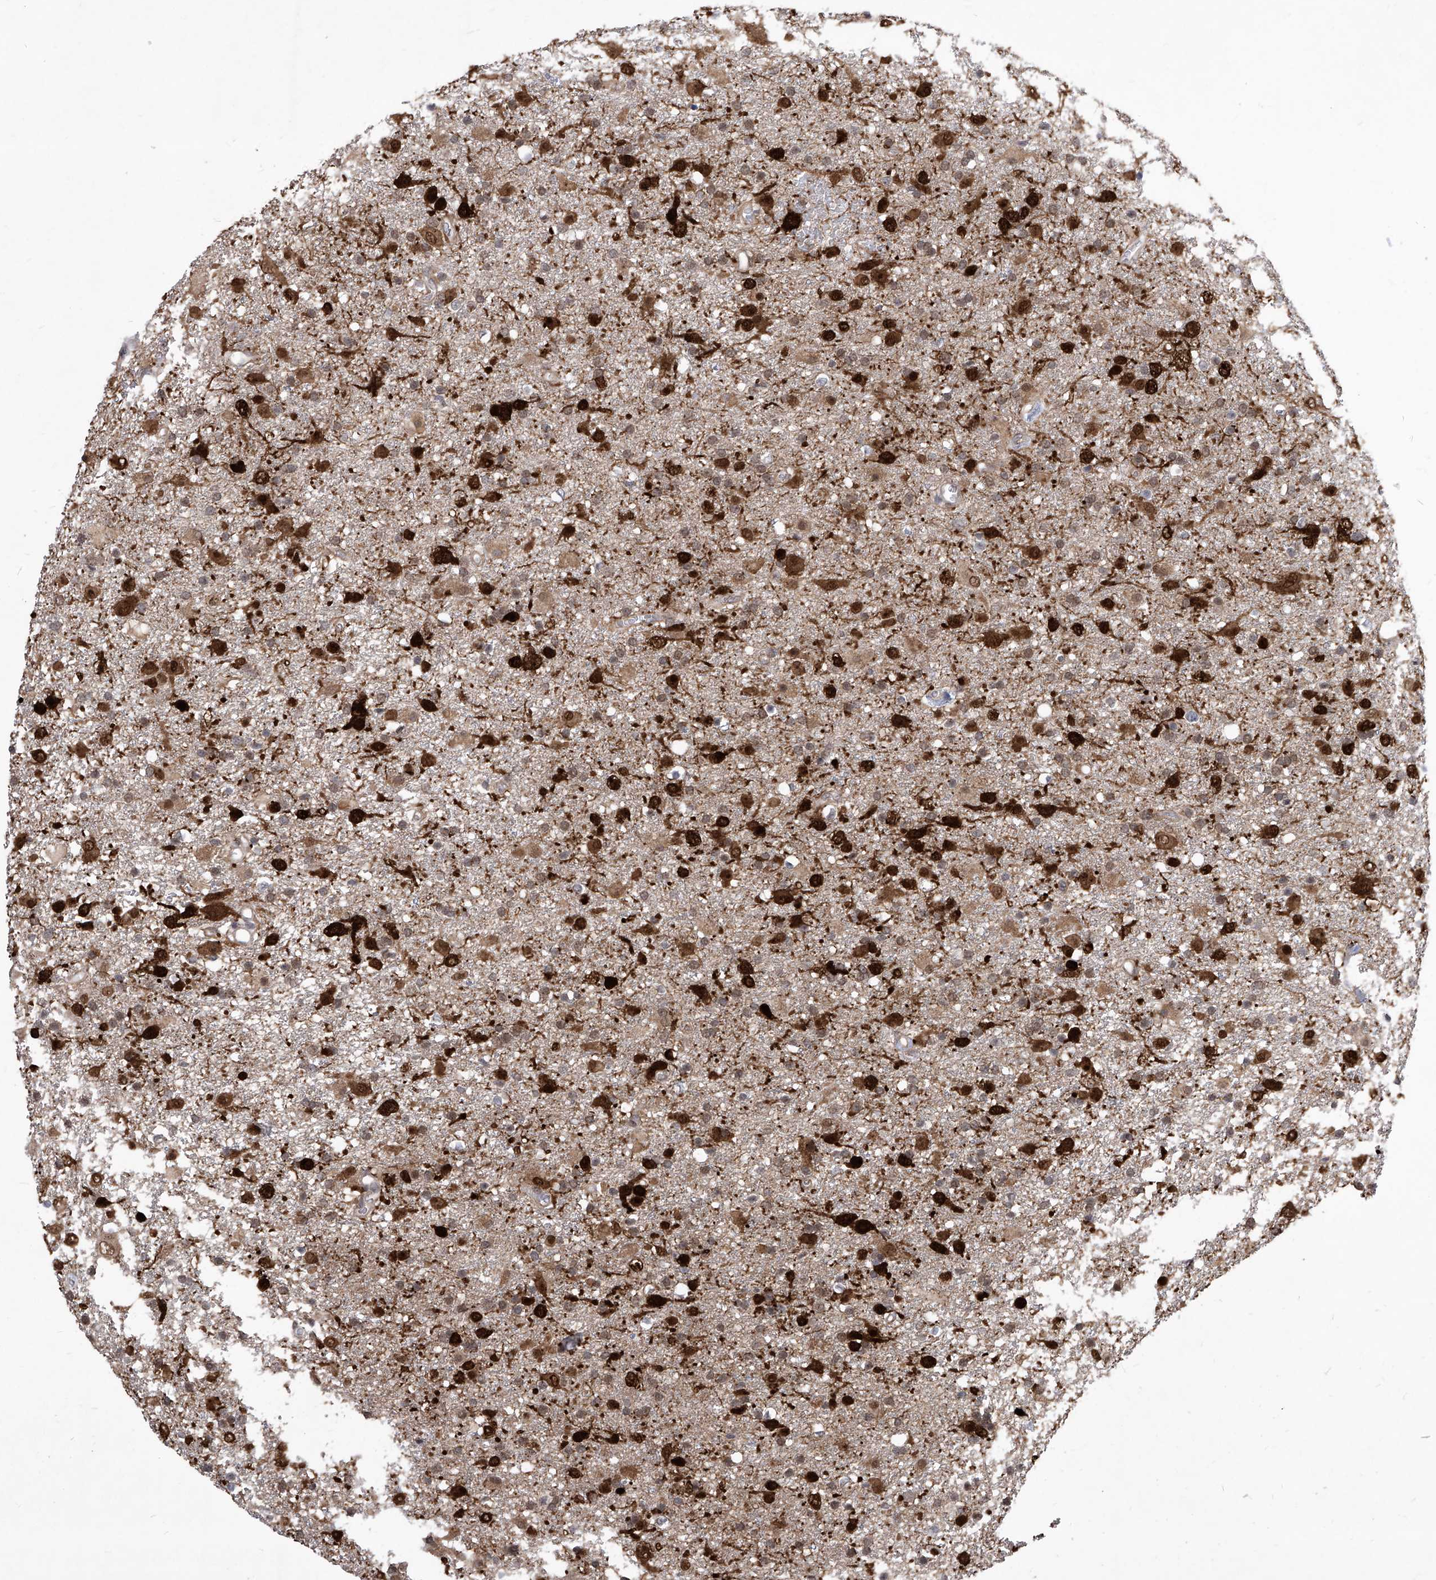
{"staining": {"intensity": "strong", "quantity": "25%-75%", "location": "cytoplasmic/membranous,nuclear"}, "tissue": "glioma", "cell_type": "Tumor cells", "image_type": "cancer", "snomed": [{"axis": "morphology", "description": "Glioma, malignant, Low grade"}, {"axis": "topography", "description": "Brain"}], "caption": "A photomicrograph of human glioma stained for a protein demonstrates strong cytoplasmic/membranous and nuclear brown staining in tumor cells.", "gene": "CETN2", "patient": {"sex": "male", "age": 65}}